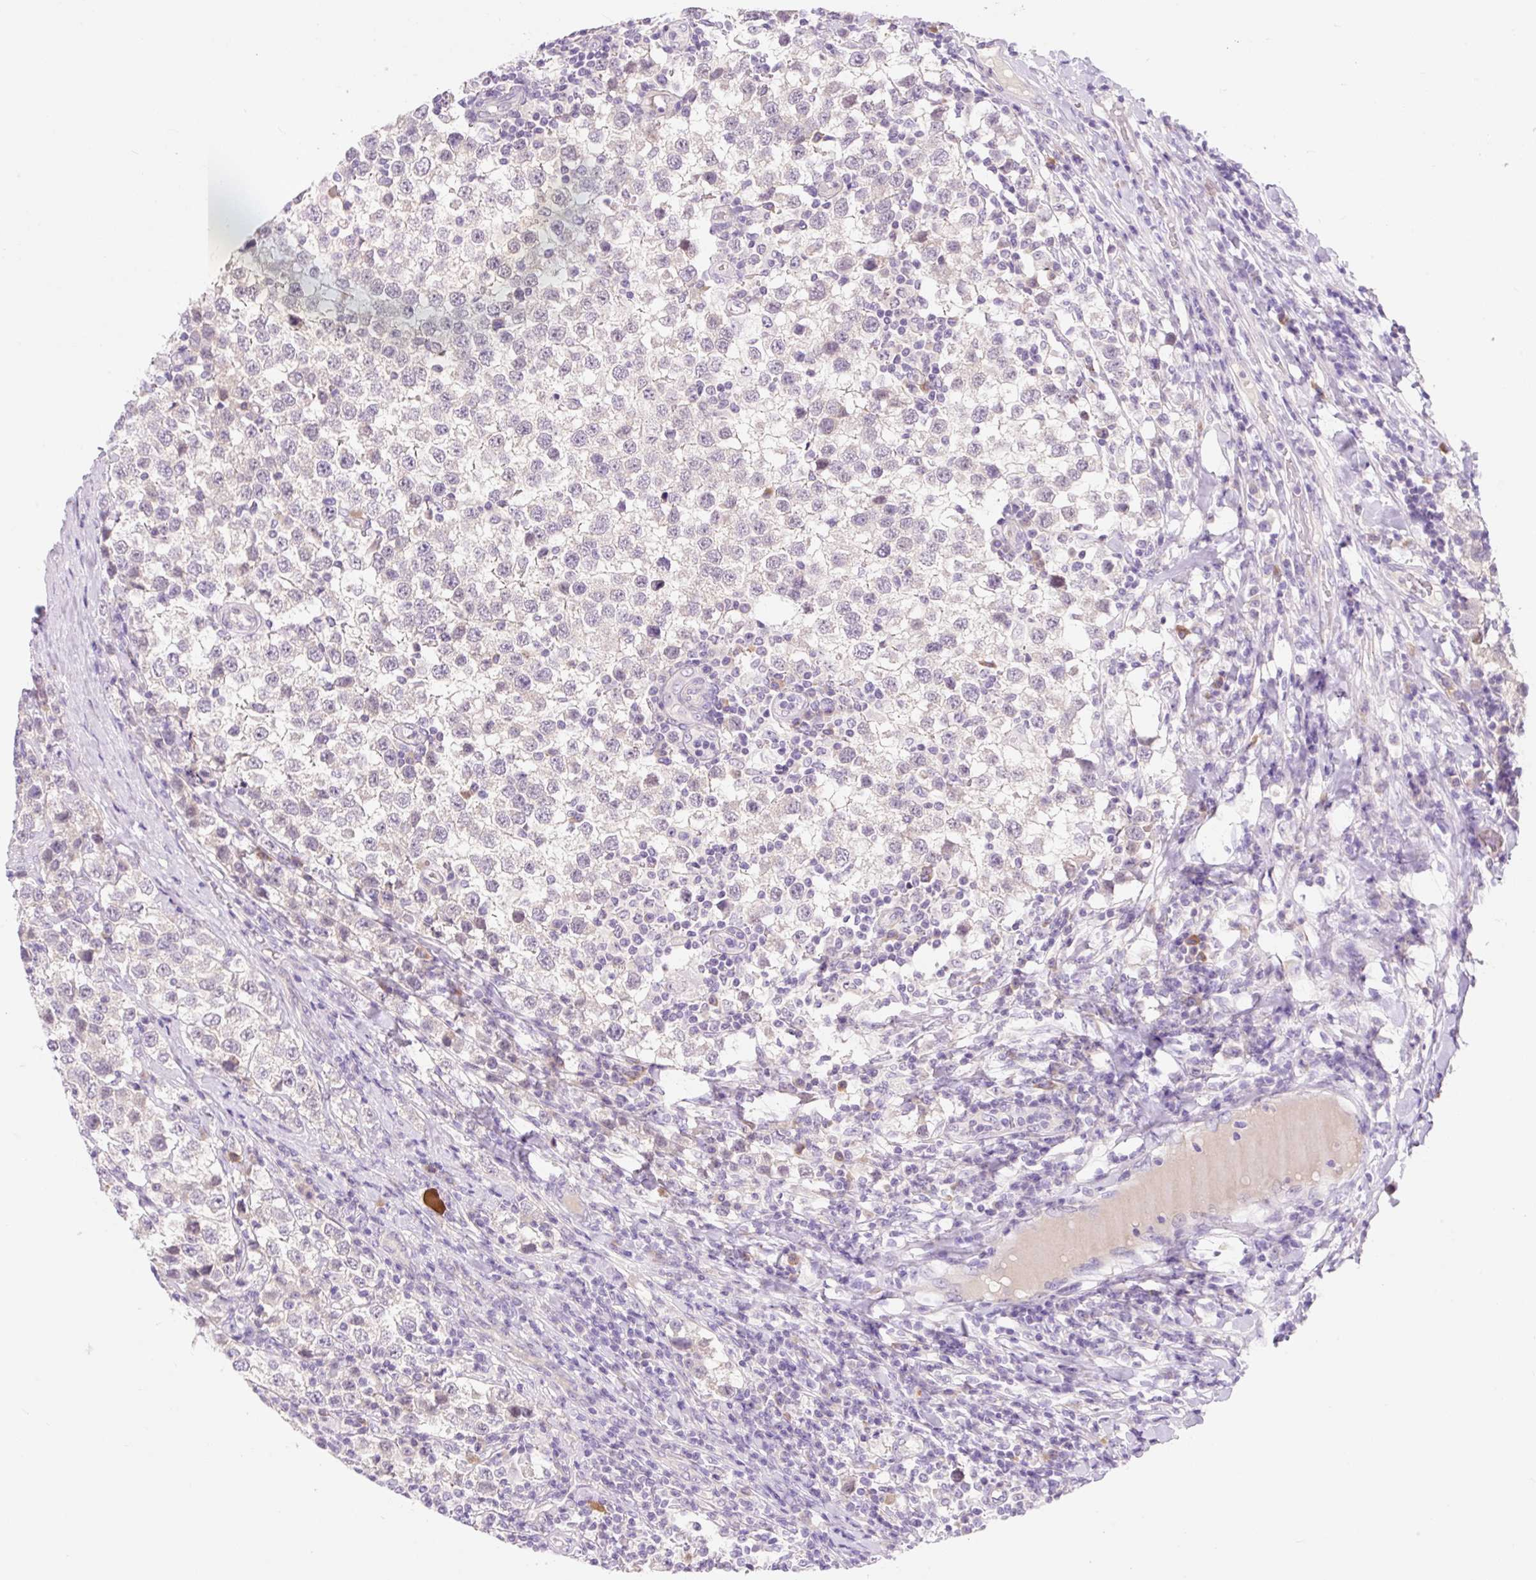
{"staining": {"intensity": "negative", "quantity": "none", "location": "none"}, "tissue": "testis cancer", "cell_type": "Tumor cells", "image_type": "cancer", "snomed": [{"axis": "morphology", "description": "Seminoma, NOS"}, {"axis": "topography", "description": "Testis"}], "caption": "This is a micrograph of IHC staining of testis cancer (seminoma), which shows no staining in tumor cells.", "gene": "CELF6", "patient": {"sex": "male", "age": 34}}